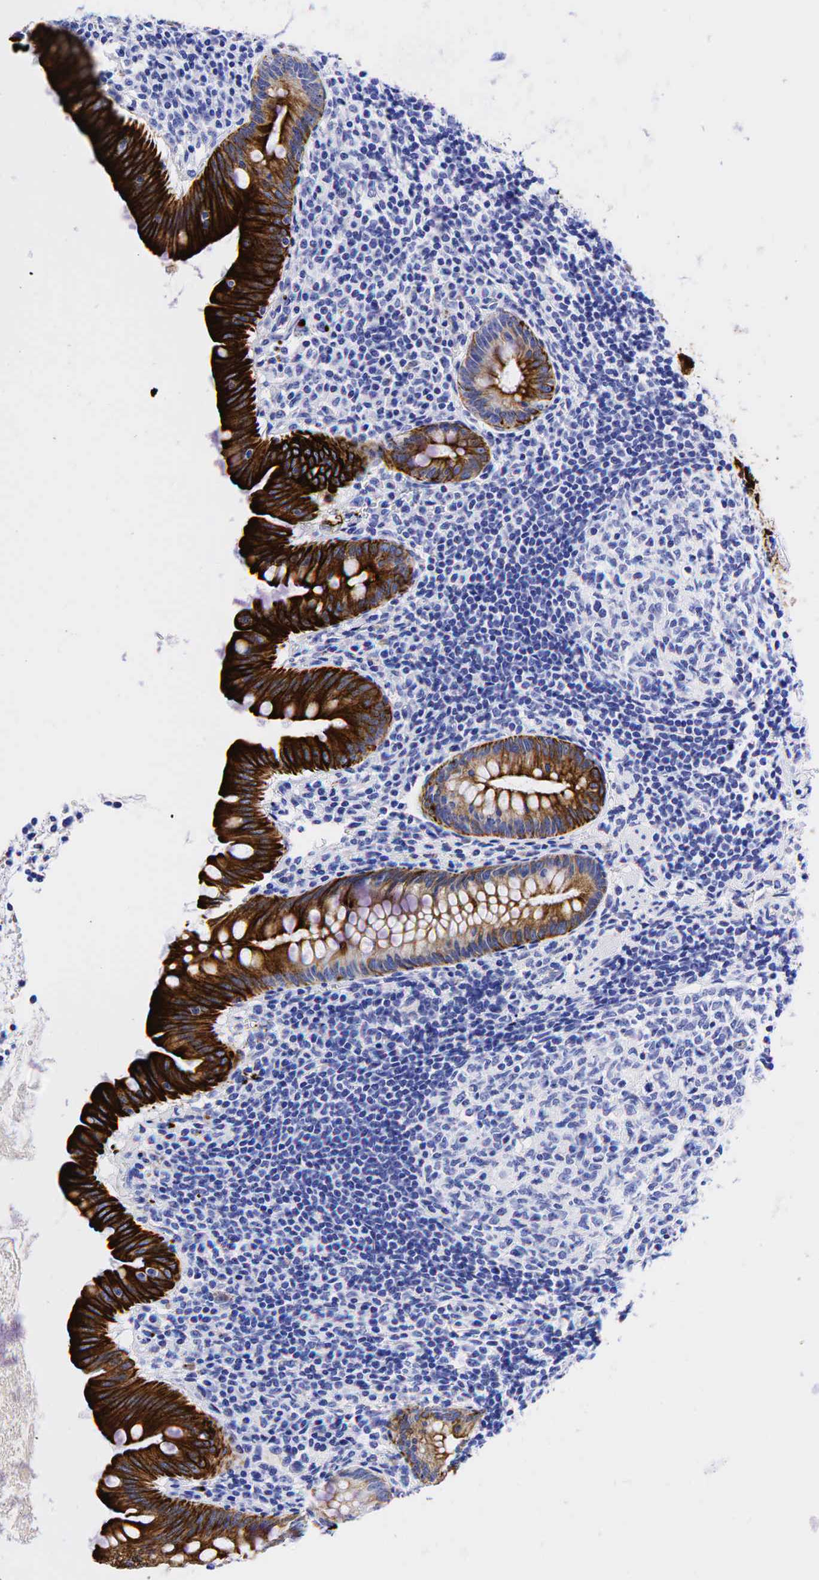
{"staining": {"intensity": "strong", "quantity": "25%-75%", "location": "nuclear"}, "tissue": "appendix", "cell_type": "Glandular cells", "image_type": "normal", "snomed": [{"axis": "morphology", "description": "Normal tissue, NOS"}, {"axis": "topography", "description": "Appendix"}], "caption": "This micrograph shows IHC staining of benign appendix, with high strong nuclear positivity in about 25%-75% of glandular cells.", "gene": "KRT19", "patient": {"sex": "female", "age": 34}}